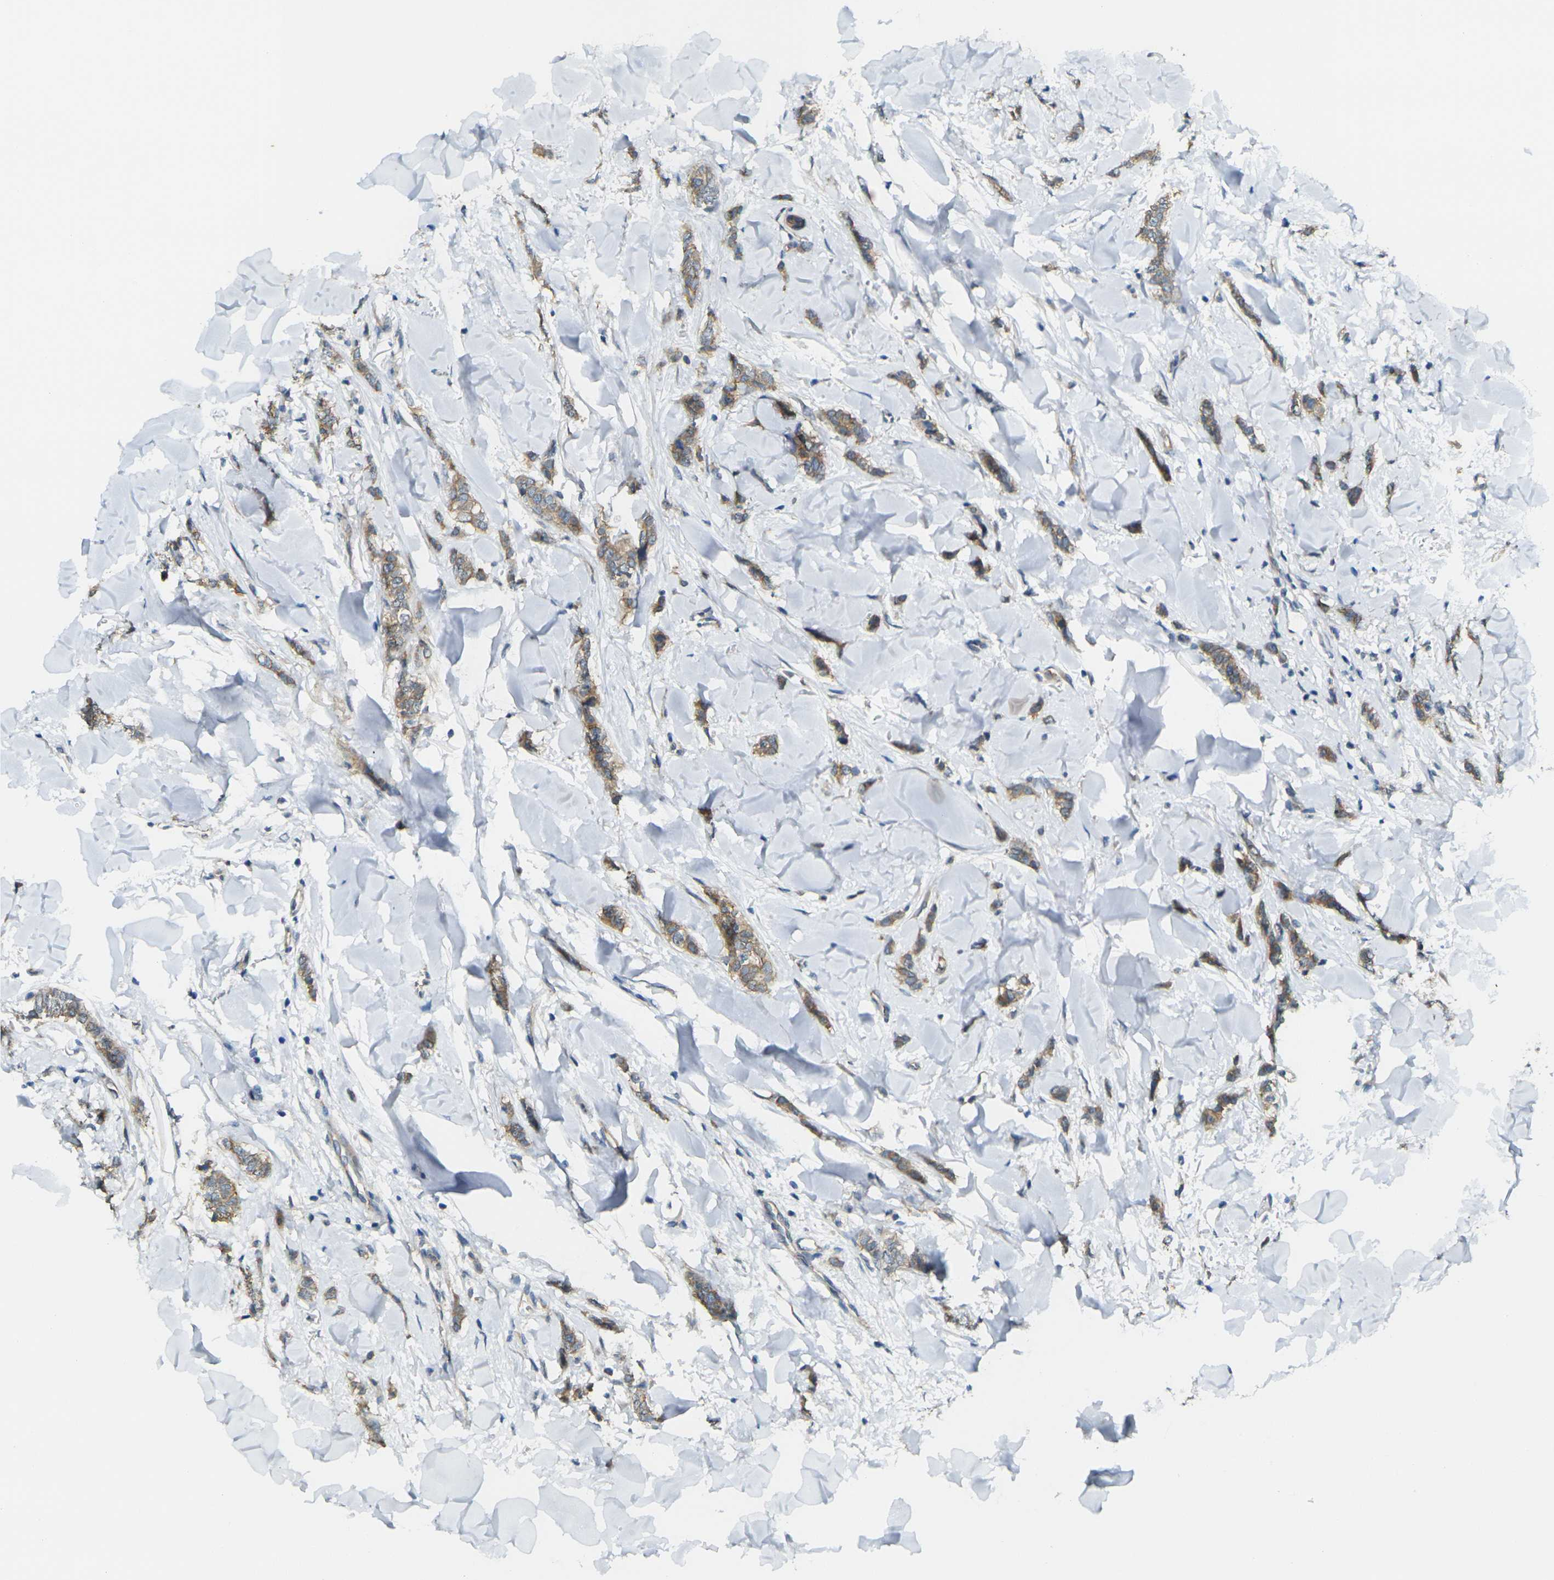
{"staining": {"intensity": "moderate", "quantity": ">75%", "location": "cytoplasmic/membranous"}, "tissue": "breast cancer", "cell_type": "Tumor cells", "image_type": "cancer", "snomed": [{"axis": "morphology", "description": "Lobular carcinoma"}, {"axis": "topography", "description": "Skin"}, {"axis": "topography", "description": "Breast"}], "caption": "DAB (3,3'-diaminobenzidine) immunohistochemical staining of human breast cancer (lobular carcinoma) exhibits moderate cytoplasmic/membranous protein expression in about >75% of tumor cells.", "gene": "RHBDD1", "patient": {"sex": "female", "age": 46}}